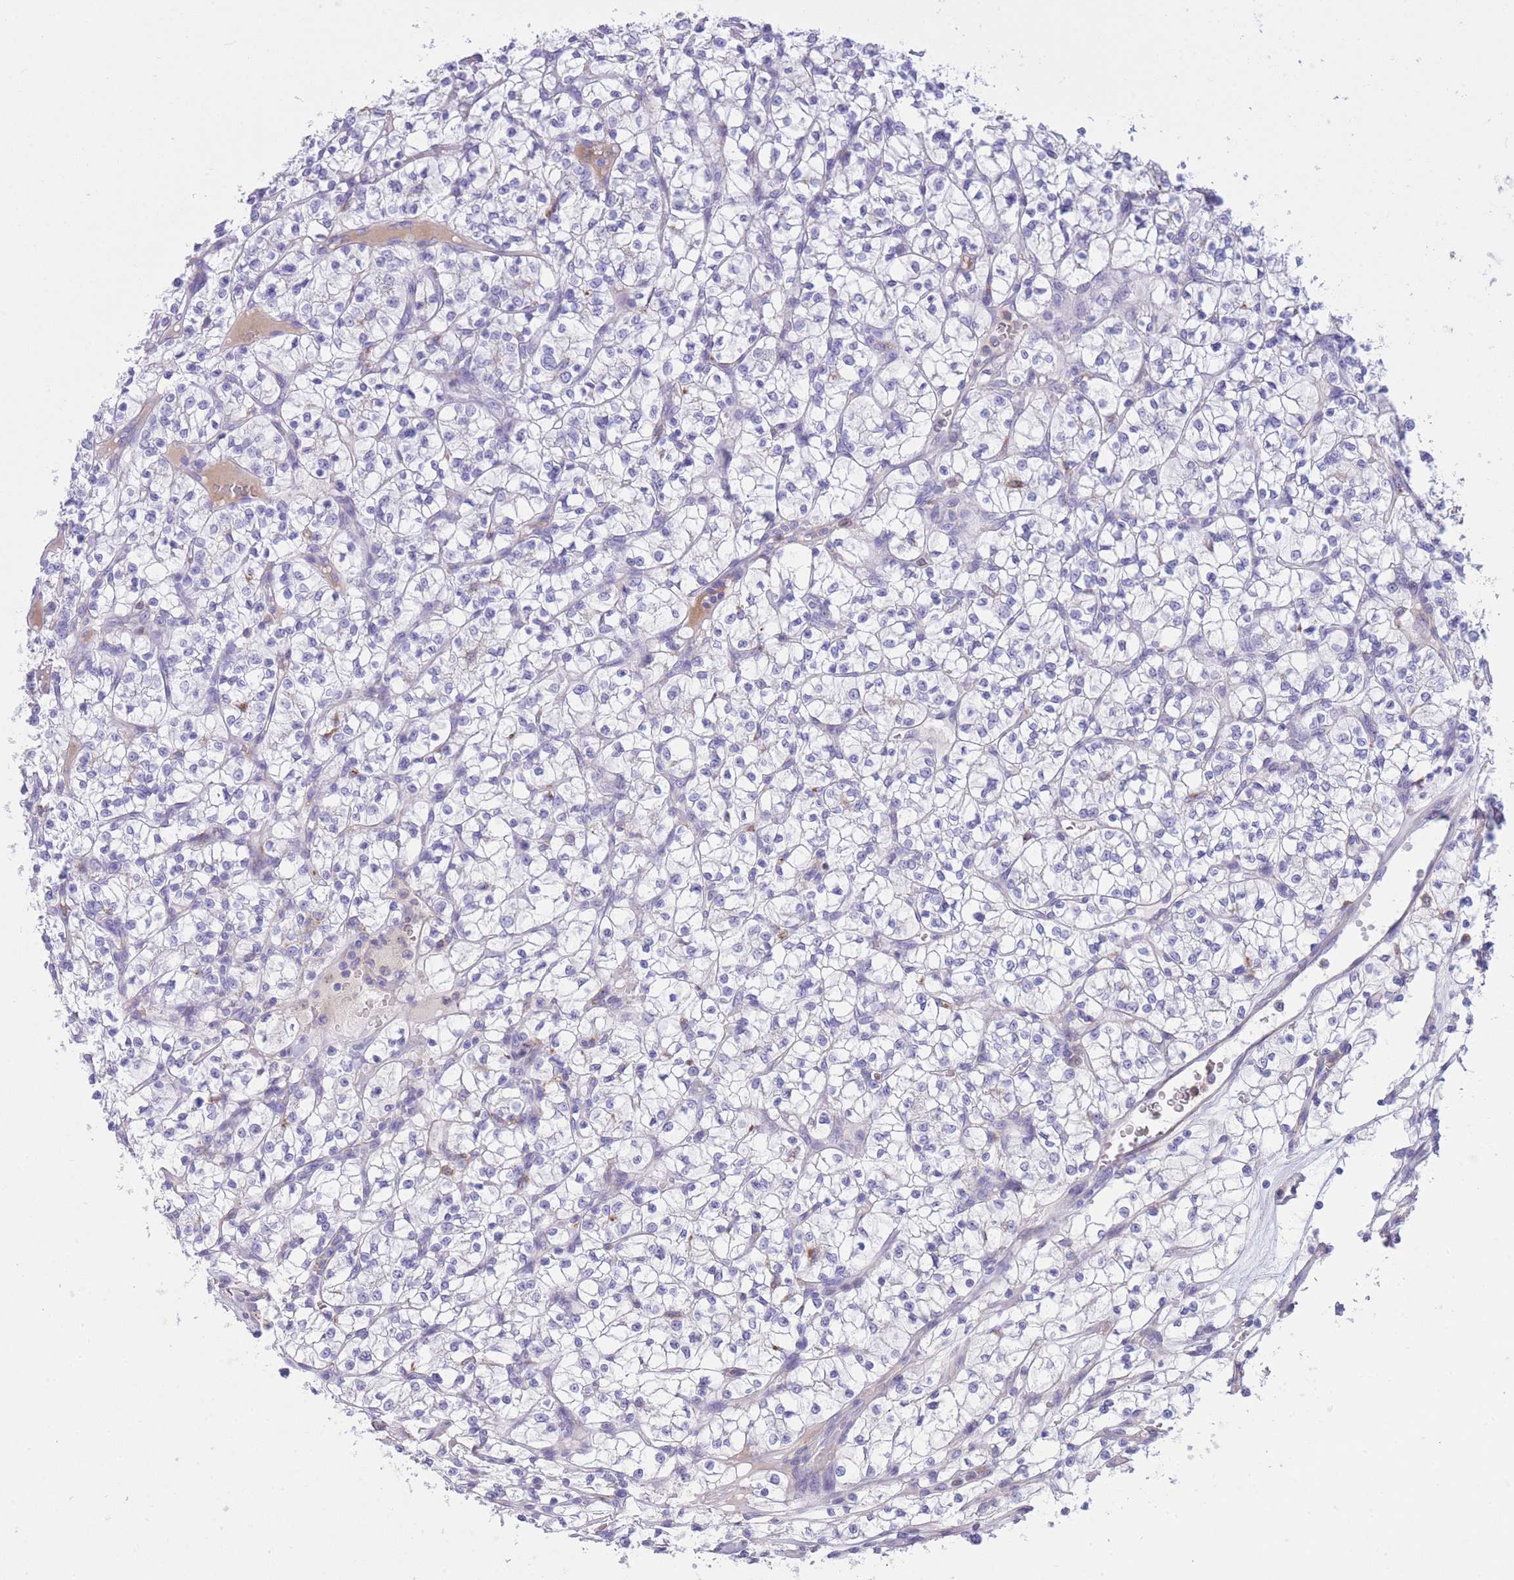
{"staining": {"intensity": "negative", "quantity": "none", "location": "none"}, "tissue": "renal cancer", "cell_type": "Tumor cells", "image_type": "cancer", "snomed": [{"axis": "morphology", "description": "Adenocarcinoma, NOS"}, {"axis": "topography", "description": "Kidney"}], "caption": "Tumor cells show no significant protein expression in renal cancer.", "gene": "PLBD1", "patient": {"sex": "female", "age": 64}}